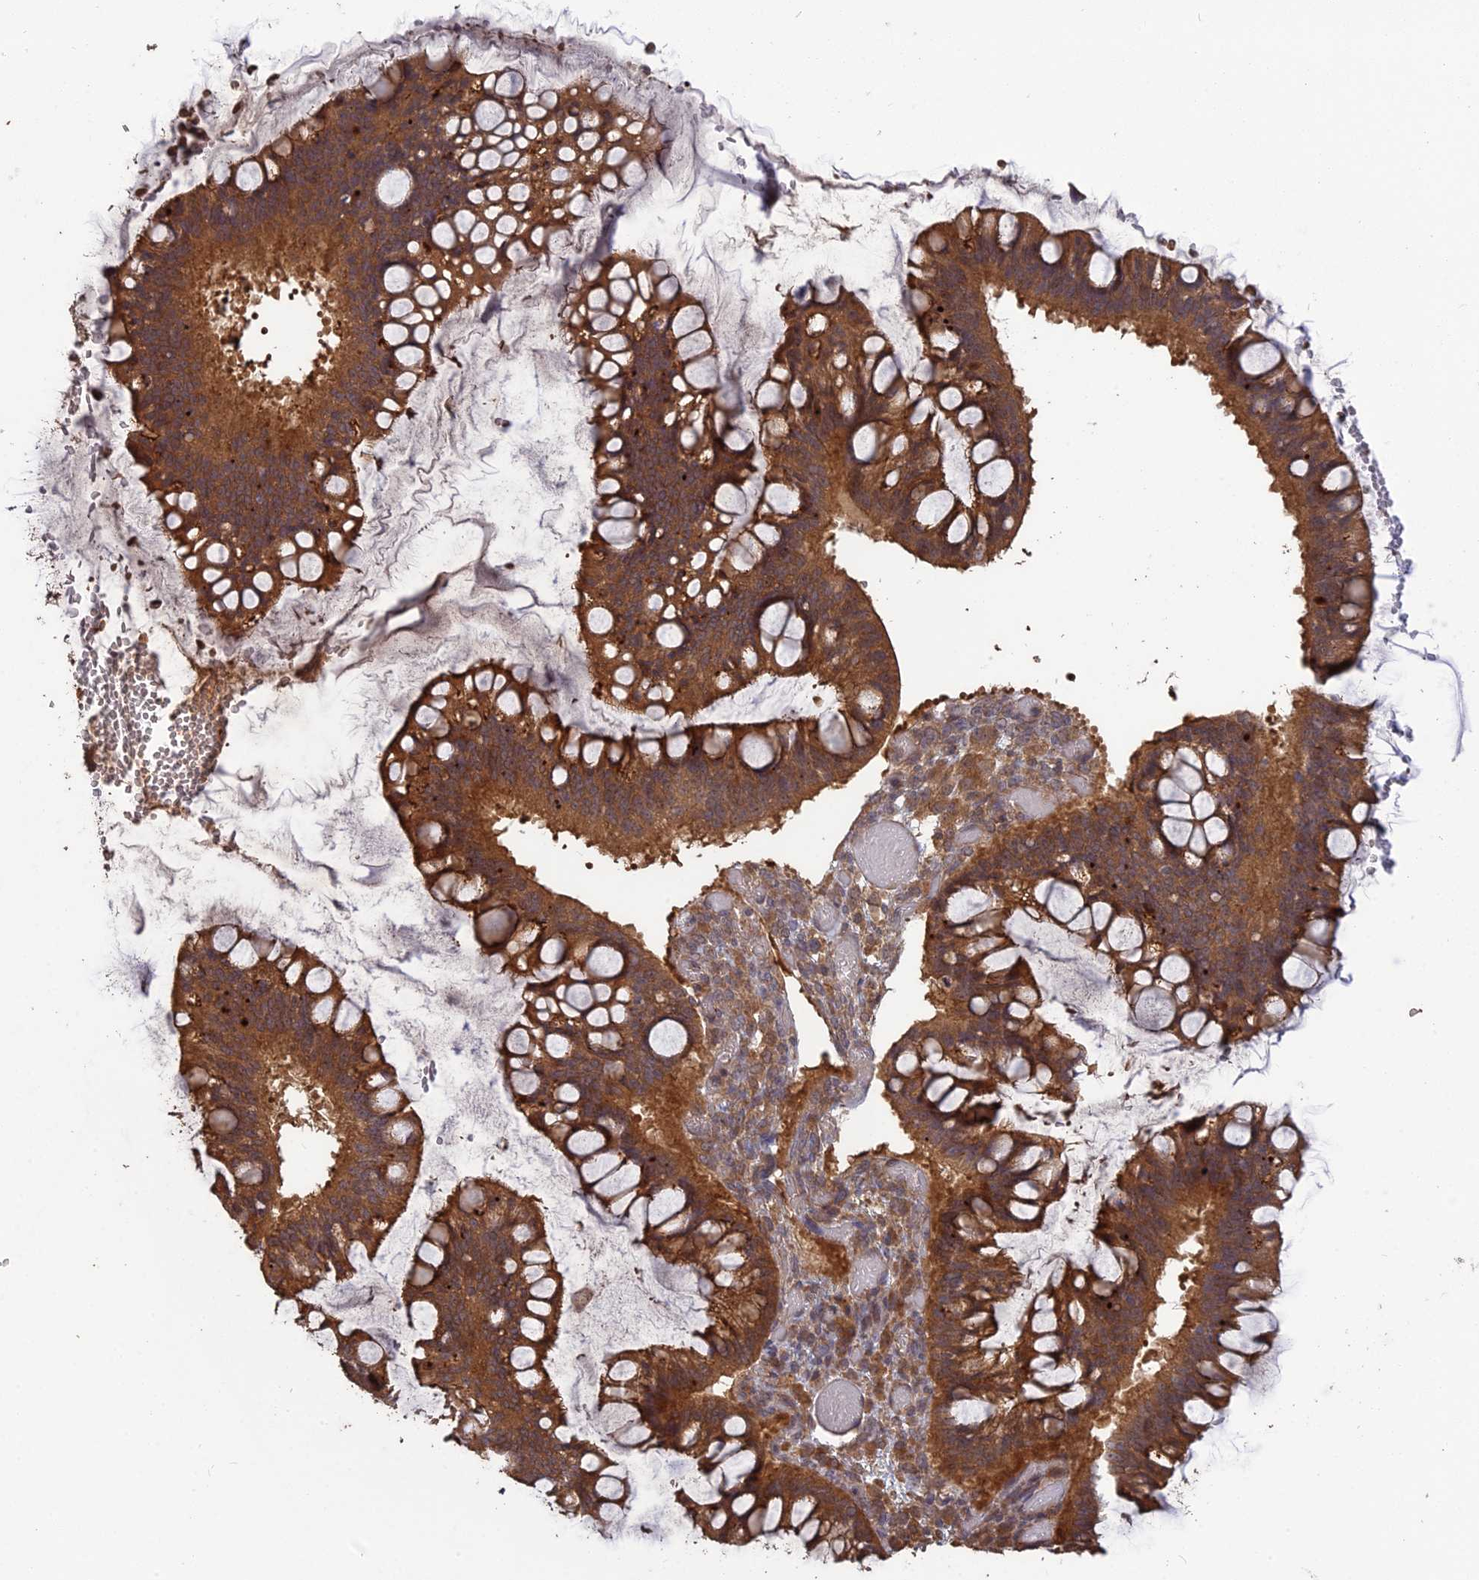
{"staining": {"intensity": "moderate", "quantity": ">75%", "location": "cytoplasmic/membranous"}, "tissue": "ovarian cancer", "cell_type": "Tumor cells", "image_type": "cancer", "snomed": [{"axis": "morphology", "description": "Cystadenocarcinoma, mucinous, NOS"}, {"axis": "topography", "description": "Ovary"}], "caption": "High-power microscopy captured an immunohistochemistry (IHC) image of mucinous cystadenocarcinoma (ovarian), revealing moderate cytoplasmic/membranous expression in about >75% of tumor cells. The protein is shown in brown color, while the nuclei are stained blue.", "gene": "ARHGAP40", "patient": {"sex": "female", "age": 73}}